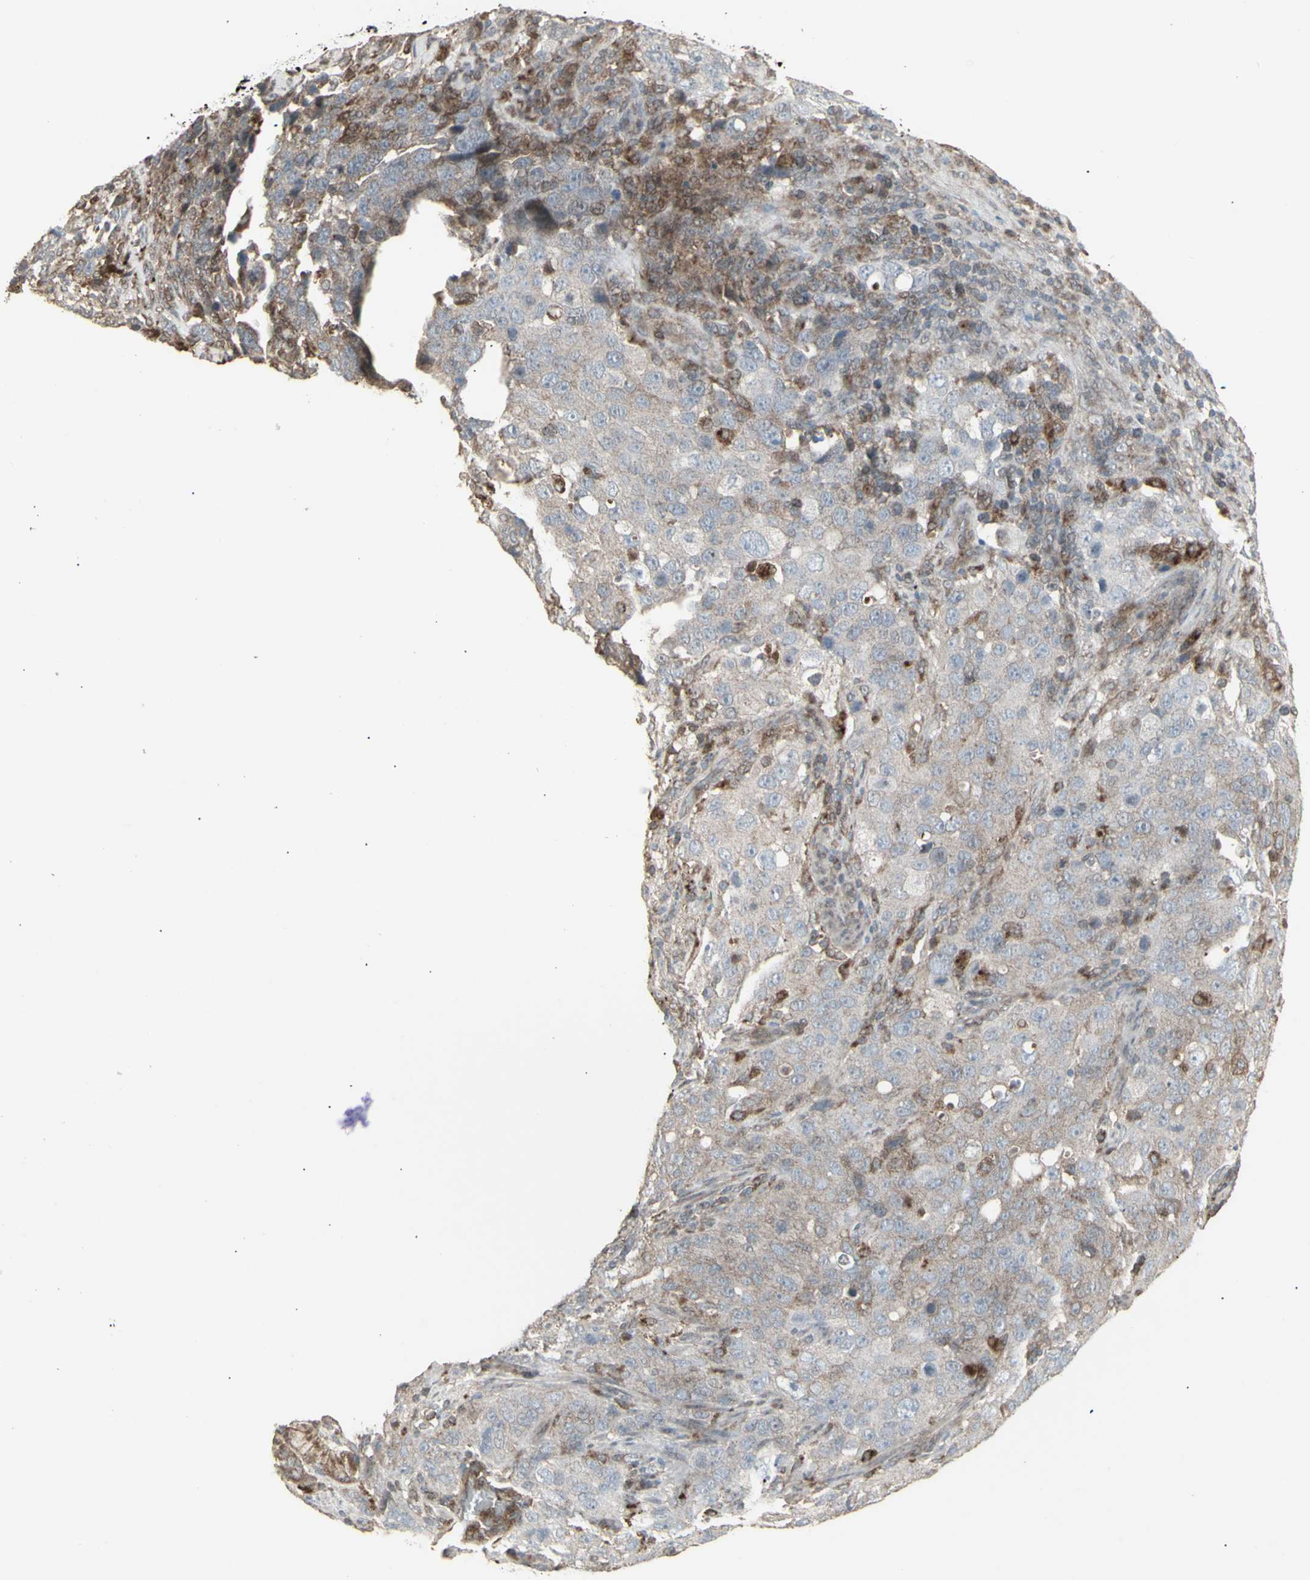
{"staining": {"intensity": "moderate", "quantity": ">75%", "location": "cytoplasmic/membranous"}, "tissue": "stomach cancer", "cell_type": "Tumor cells", "image_type": "cancer", "snomed": [{"axis": "morphology", "description": "Normal tissue, NOS"}, {"axis": "morphology", "description": "Adenocarcinoma, NOS"}, {"axis": "topography", "description": "Stomach"}], "caption": "Brown immunohistochemical staining in stomach cancer reveals moderate cytoplasmic/membranous expression in approximately >75% of tumor cells. Ihc stains the protein in brown and the nuclei are stained blue.", "gene": "RNASEL", "patient": {"sex": "male", "age": 48}}